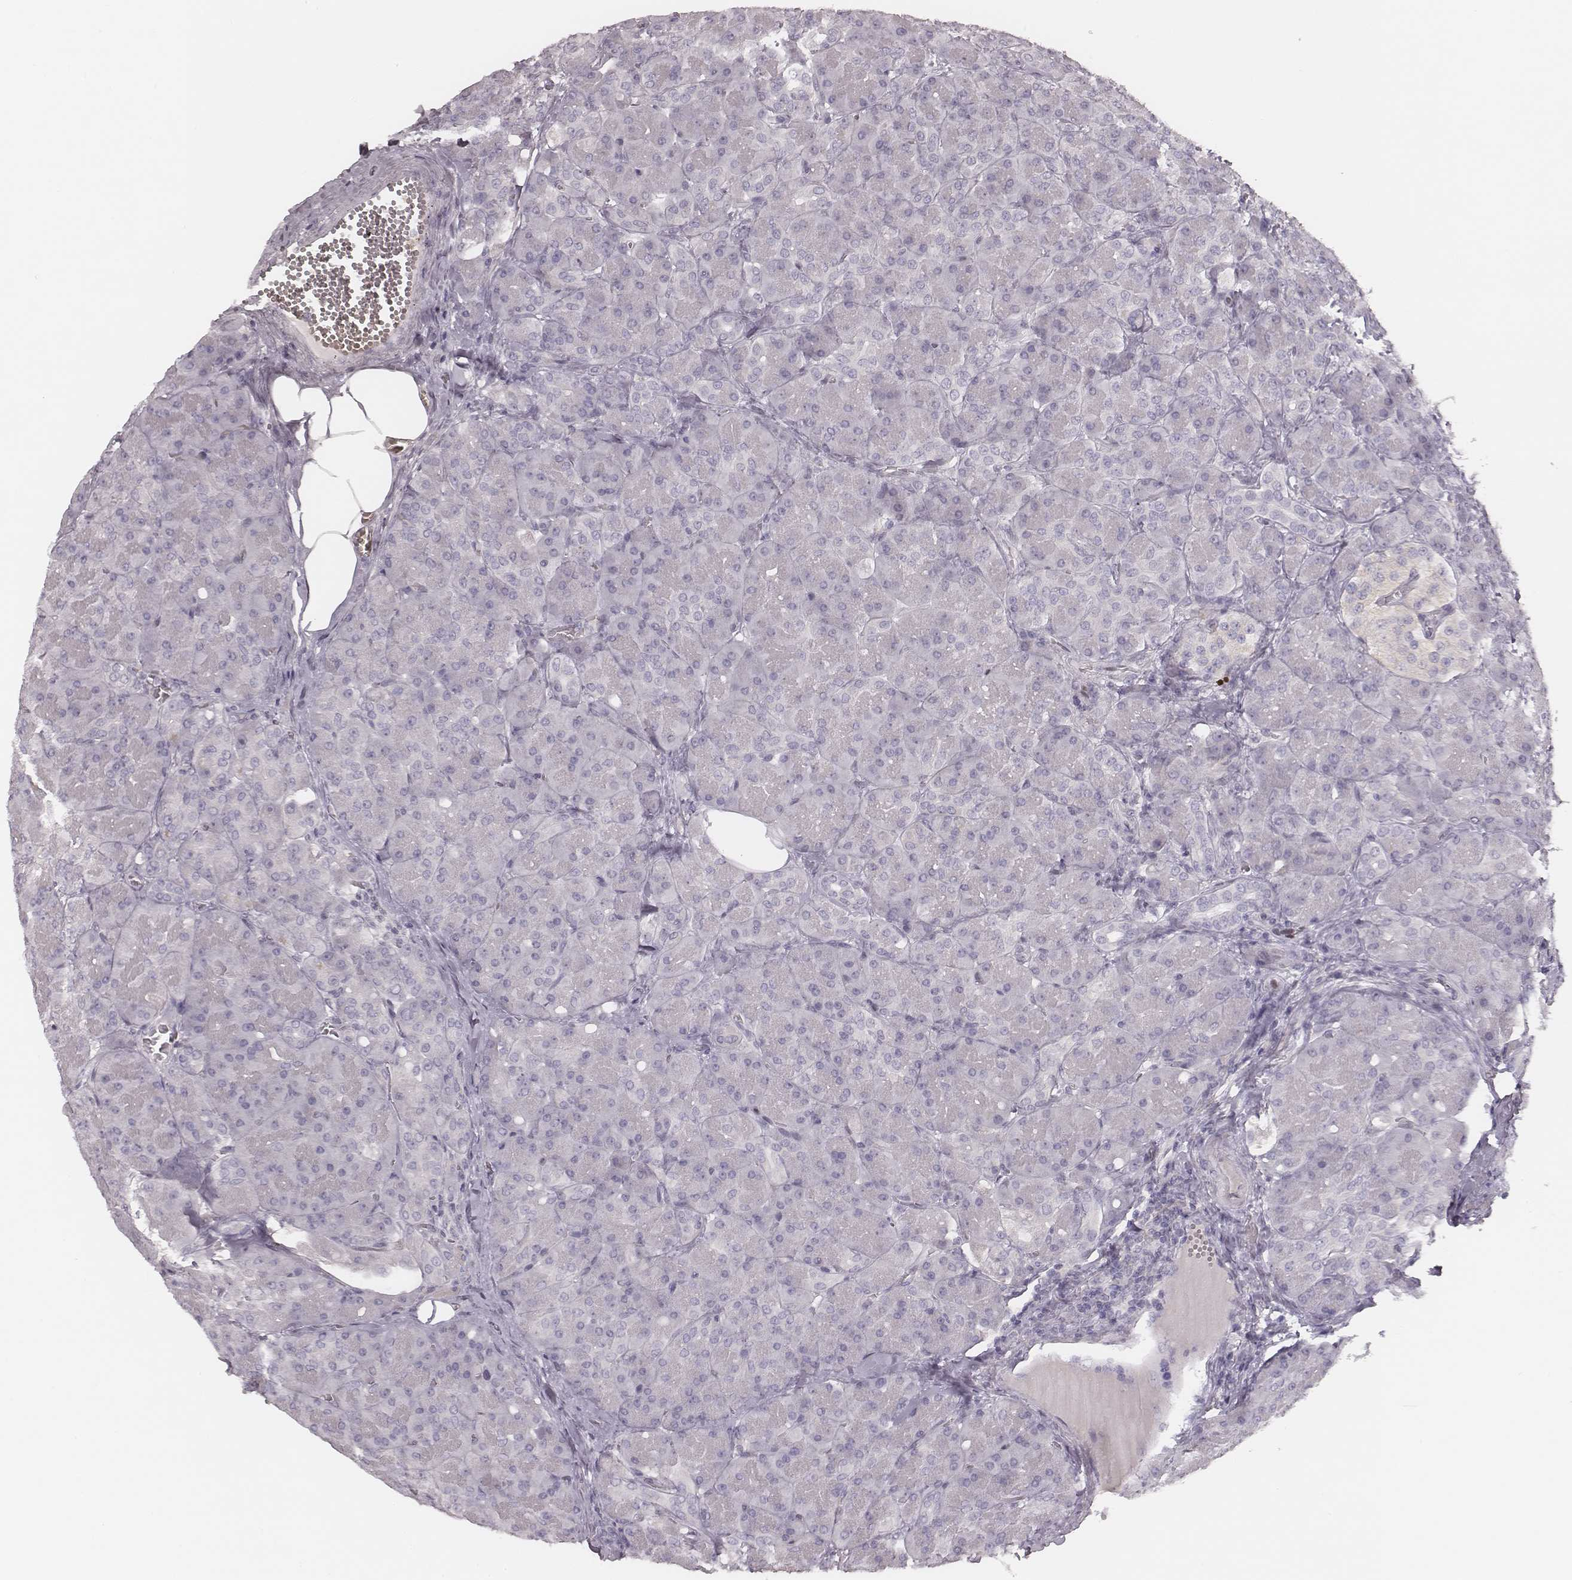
{"staining": {"intensity": "negative", "quantity": "none", "location": "none"}, "tissue": "pancreas", "cell_type": "Exocrine glandular cells", "image_type": "normal", "snomed": [{"axis": "morphology", "description": "Normal tissue, NOS"}, {"axis": "topography", "description": "Pancreas"}], "caption": "Immunohistochemical staining of normal human pancreas shows no significant expression in exocrine glandular cells. The staining was performed using DAB (3,3'-diaminobenzidine) to visualize the protein expression in brown, while the nuclei were stained in blue with hematoxylin (Magnification: 20x).", "gene": "MSX1", "patient": {"sex": "male", "age": 55}}